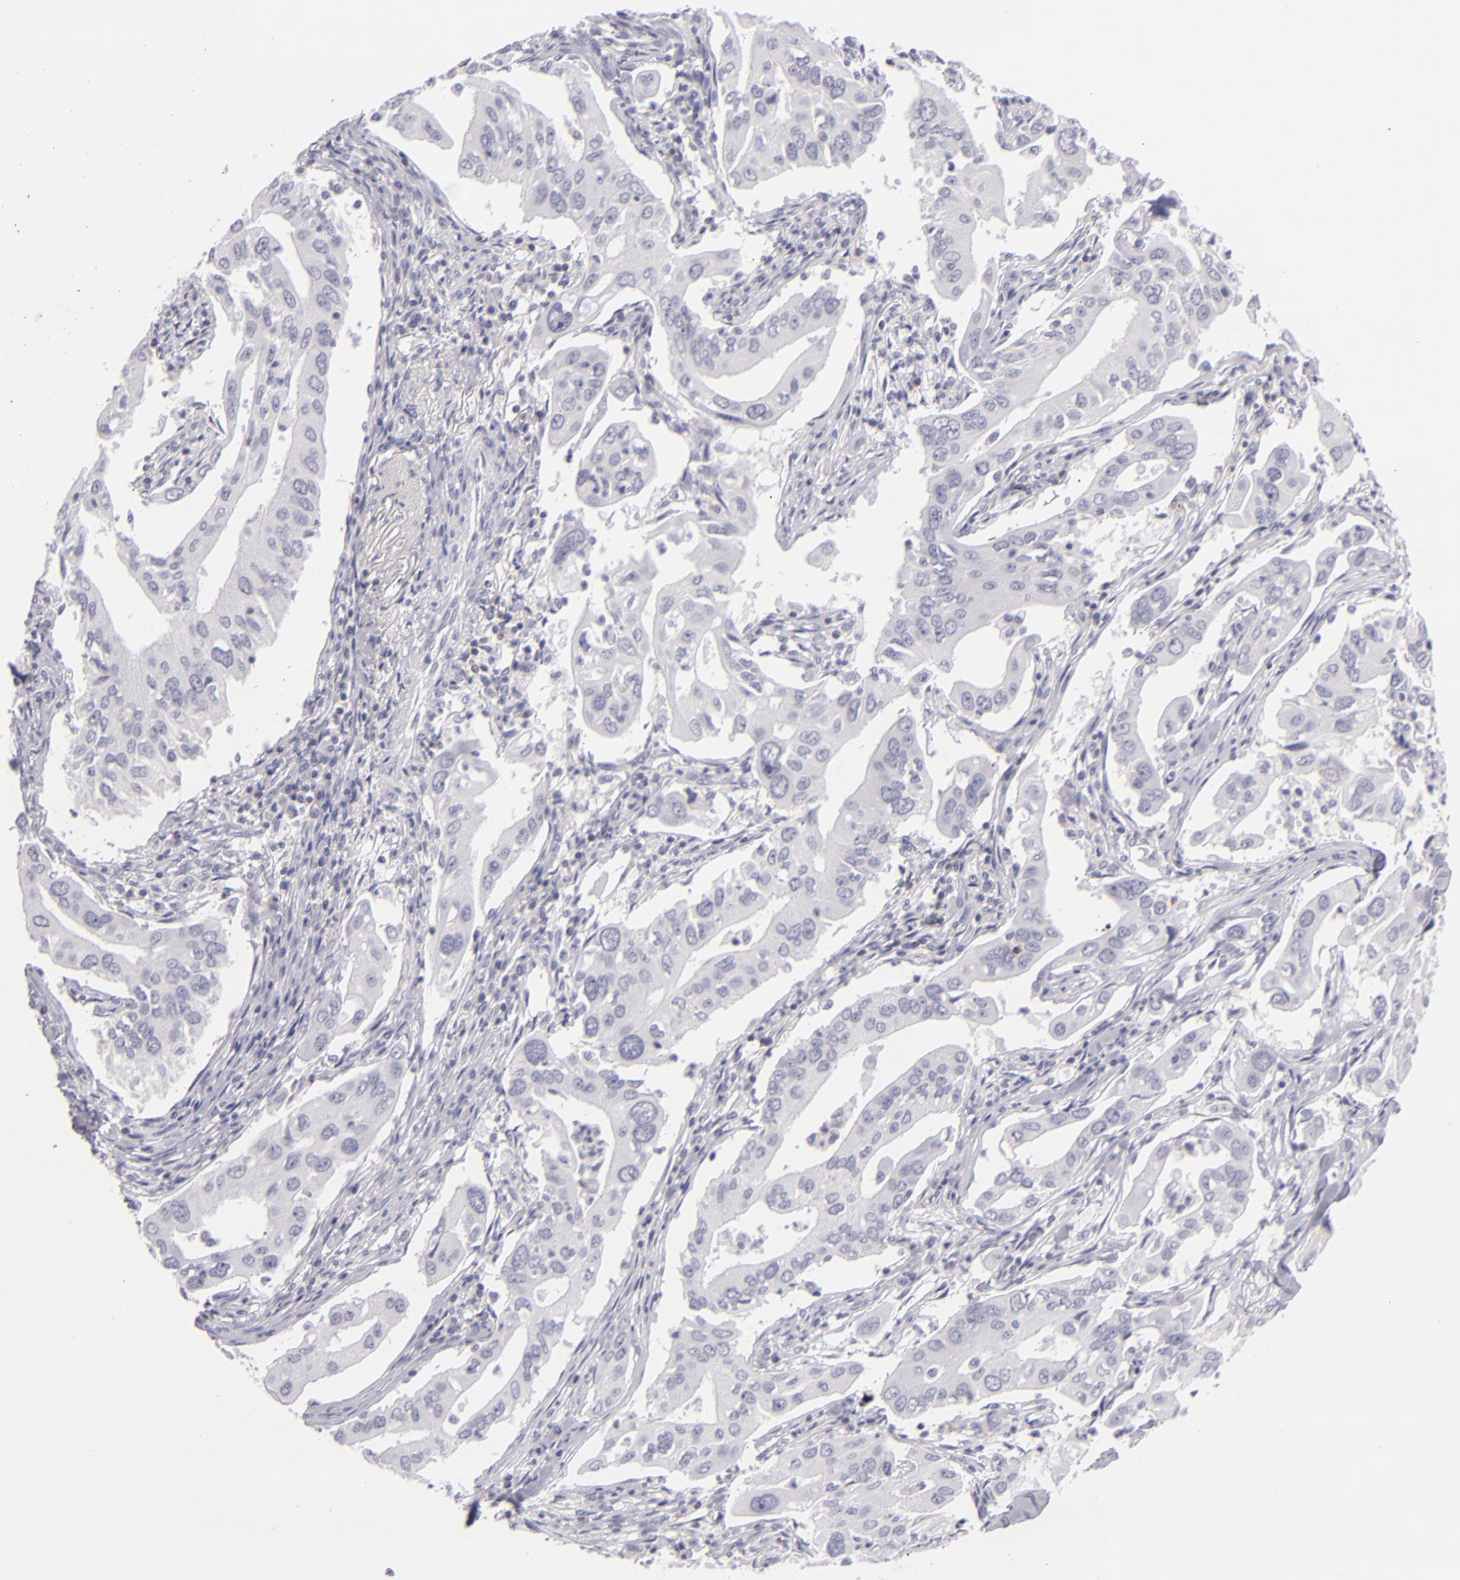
{"staining": {"intensity": "negative", "quantity": "none", "location": "none"}, "tissue": "lung cancer", "cell_type": "Tumor cells", "image_type": "cancer", "snomed": [{"axis": "morphology", "description": "Adenocarcinoma, NOS"}, {"axis": "topography", "description": "Lung"}], "caption": "Immunohistochemistry of lung cancer exhibits no expression in tumor cells.", "gene": "CD48", "patient": {"sex": "male", "age": 48}}